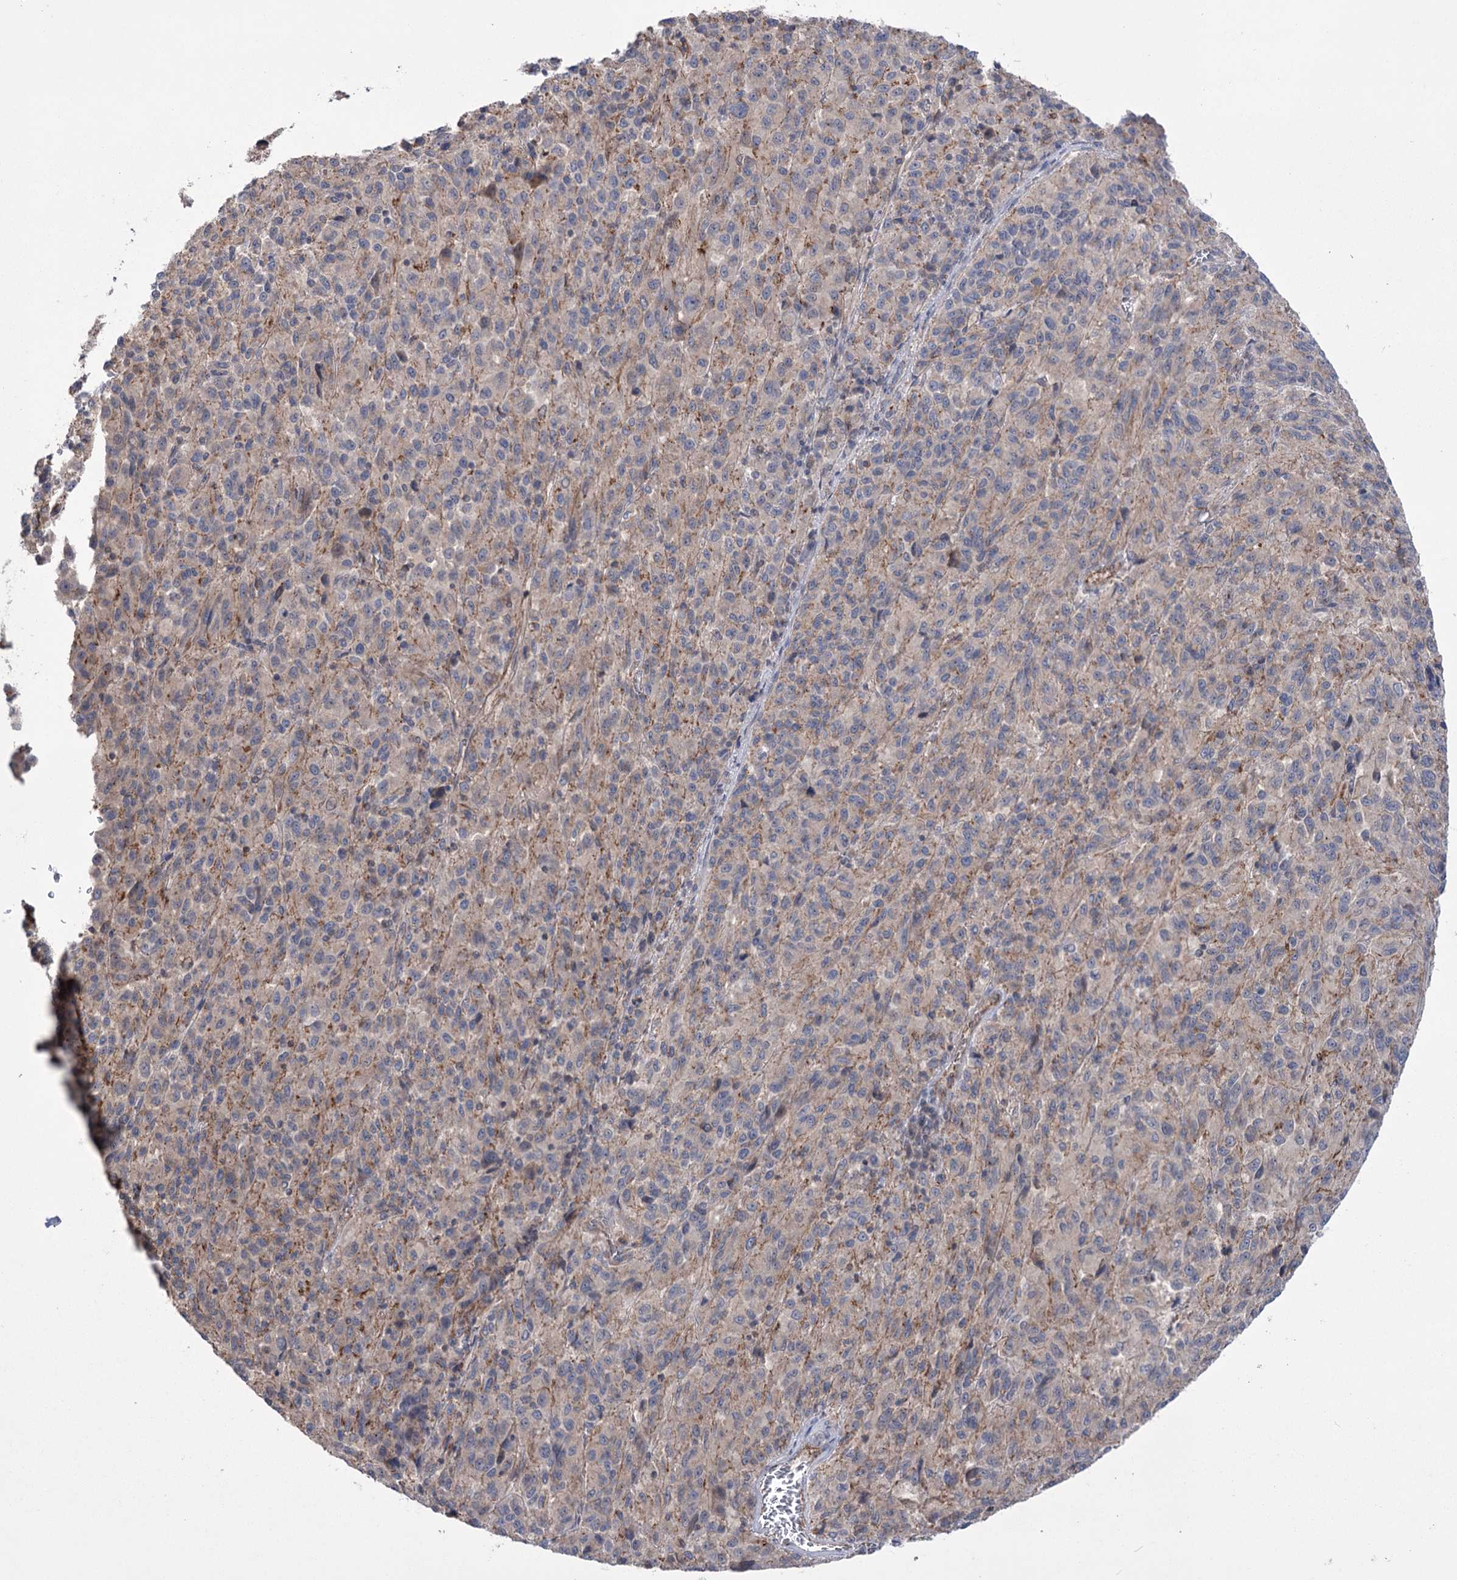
{"staining": {"intensity": "weak", "quantity": "<25%", "location": "cytoplasmic/membranous"}, "tissue": "melanoma", "cell_type": "Tumor cells", "image_type": "cancer", "snomed": [{"axis": "morphology", "description": "Malignant melanoma, Metastatic site"}, {"axis": "topography", "description": "Lung"}], "caption": "The IHC photomicrograph has no significant staining in tumor cells of malignant melanoma (metastatic site) tissue.", "gene": "TRIM71", "patient": {"sex": "male", "age": 64}}